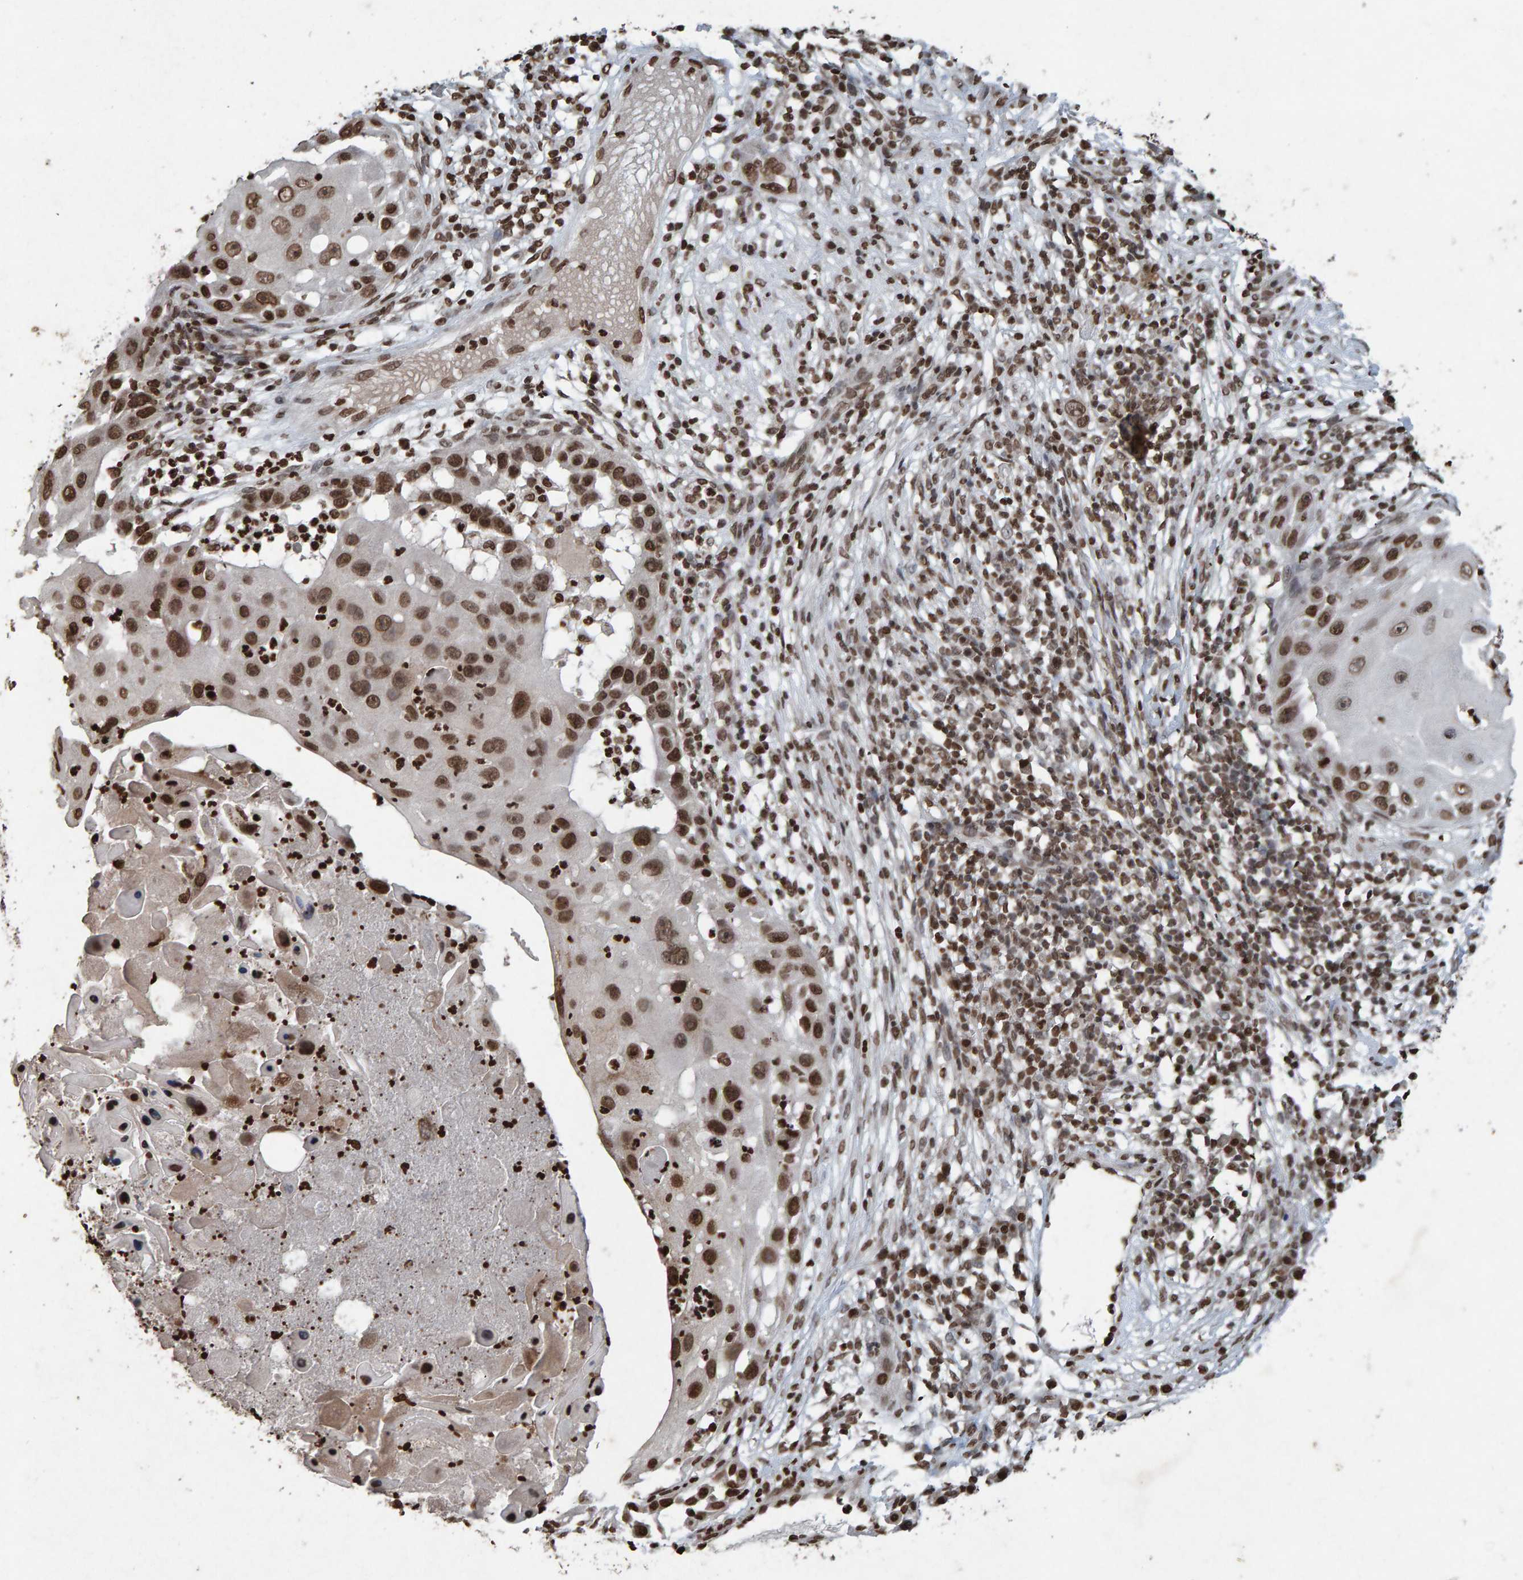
{"staining": {"intensity": "strong", "quantity": ">75%", "location": "nuclear"}, "tissue": "skin cancer", "cell_type": "Tumor cells", "image_type": "cancer", "snomed": [{"axis": "morphology", "description": "Squamous cell carcinoma, NOS"}, {"axis": "topography", "description": "Skin"}], "caption": "High-power microscopy captured an immunohistochemistry (IHC) micrograph of skin squamous cell carcinoma, revealing strong nuclear positivity in about >75% of tumor cells.", "gene": "H2AZ1", "patient": {"sex": "female", "age": 44}}